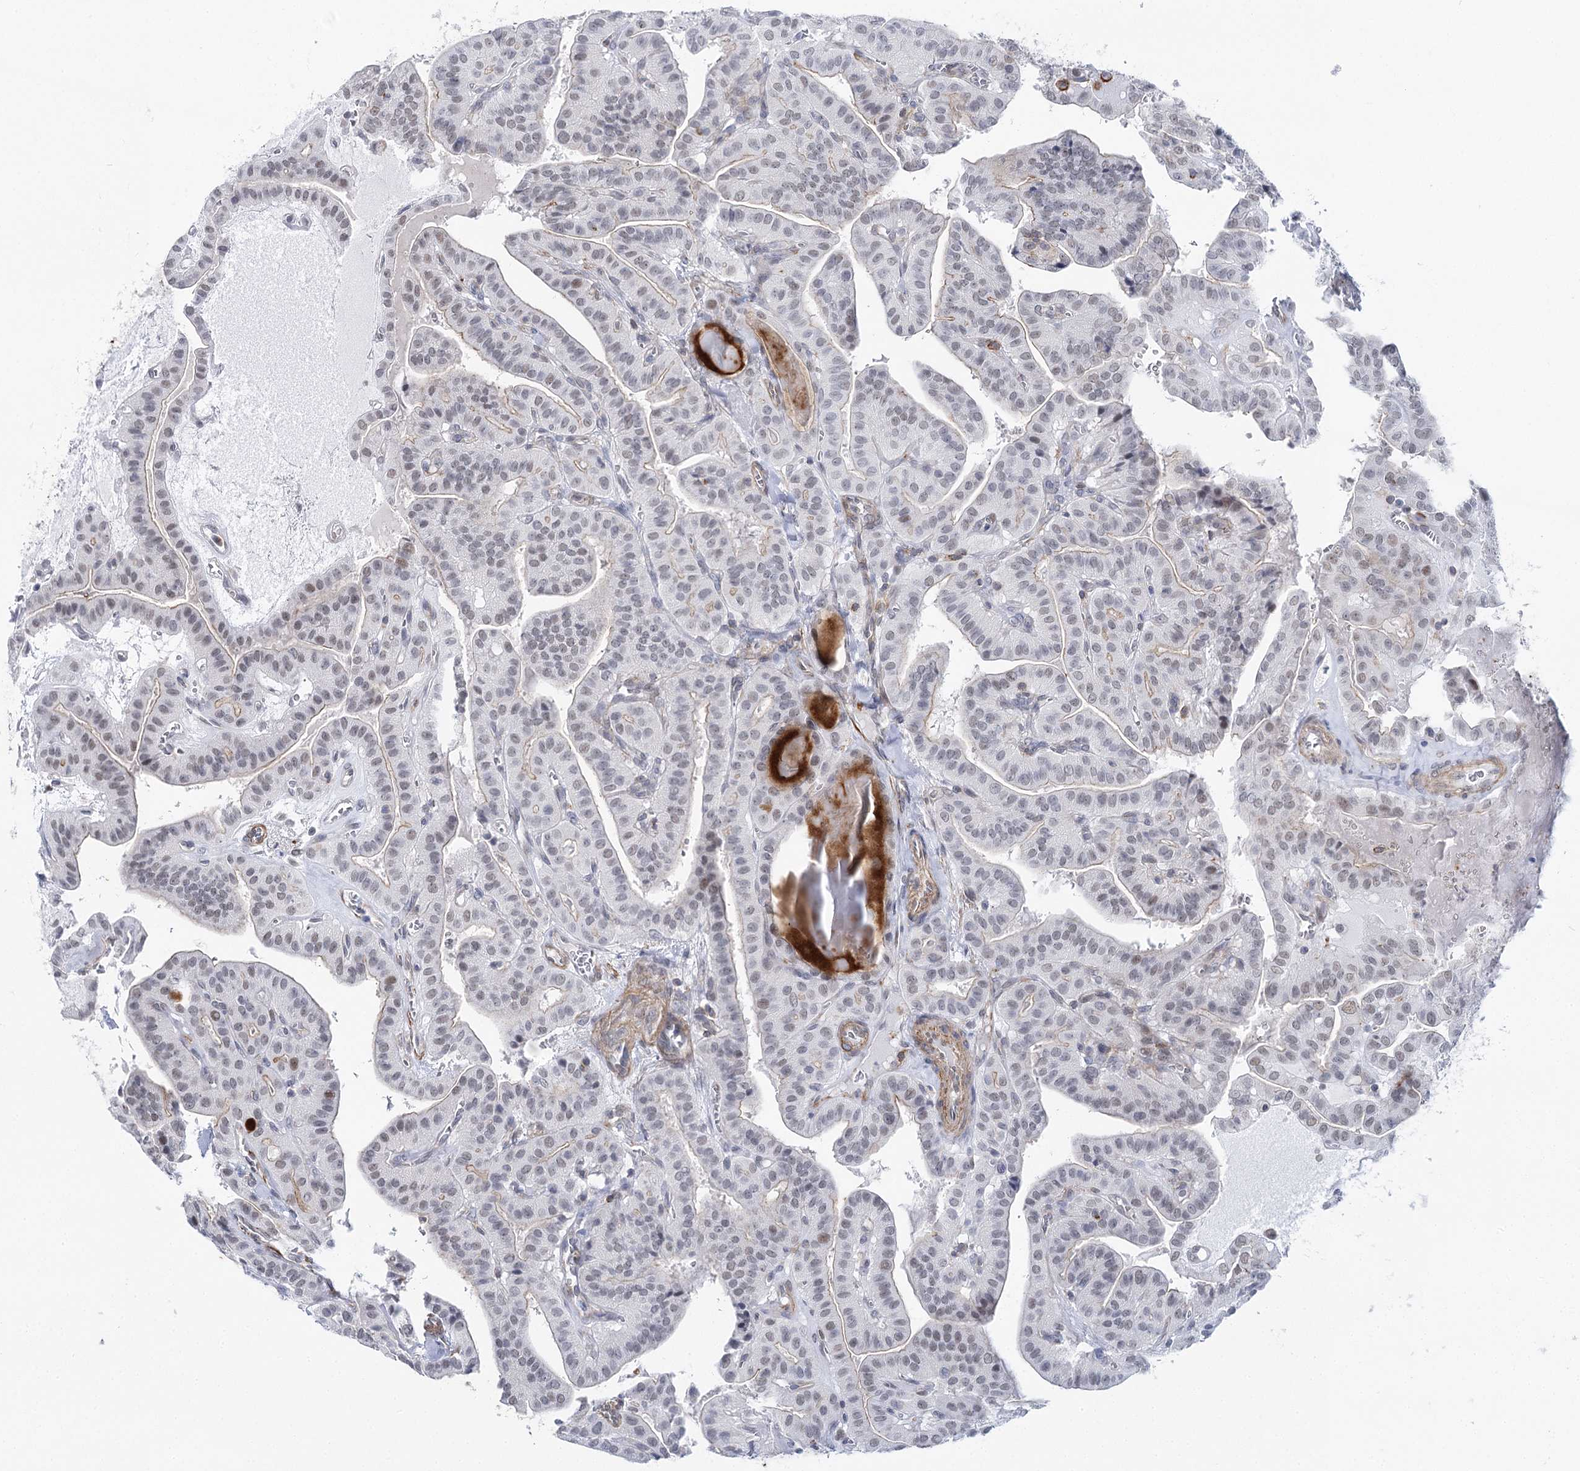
{"staining": {"intensity": "weak", "quantity": "<25%", "location": "nuclear"}, "tissue": "thyroid cancer", "cell_type": "Tumor cells", "image_type": "cancer", "snomed": [{"axis": "morphology", "description": "Papillary adenocarcinoma, NOS"}, {"axis": "topography", "description": "Thyroid gland"}], "caption": "An image of human papillary adenocarcinoma (thyroid) is negative for staining in tumor cells. (DAB immunohistochemistry (IHC), high magnification).", "gene": "AGXT2", "patient": {"sex": "male", "age": 52}}